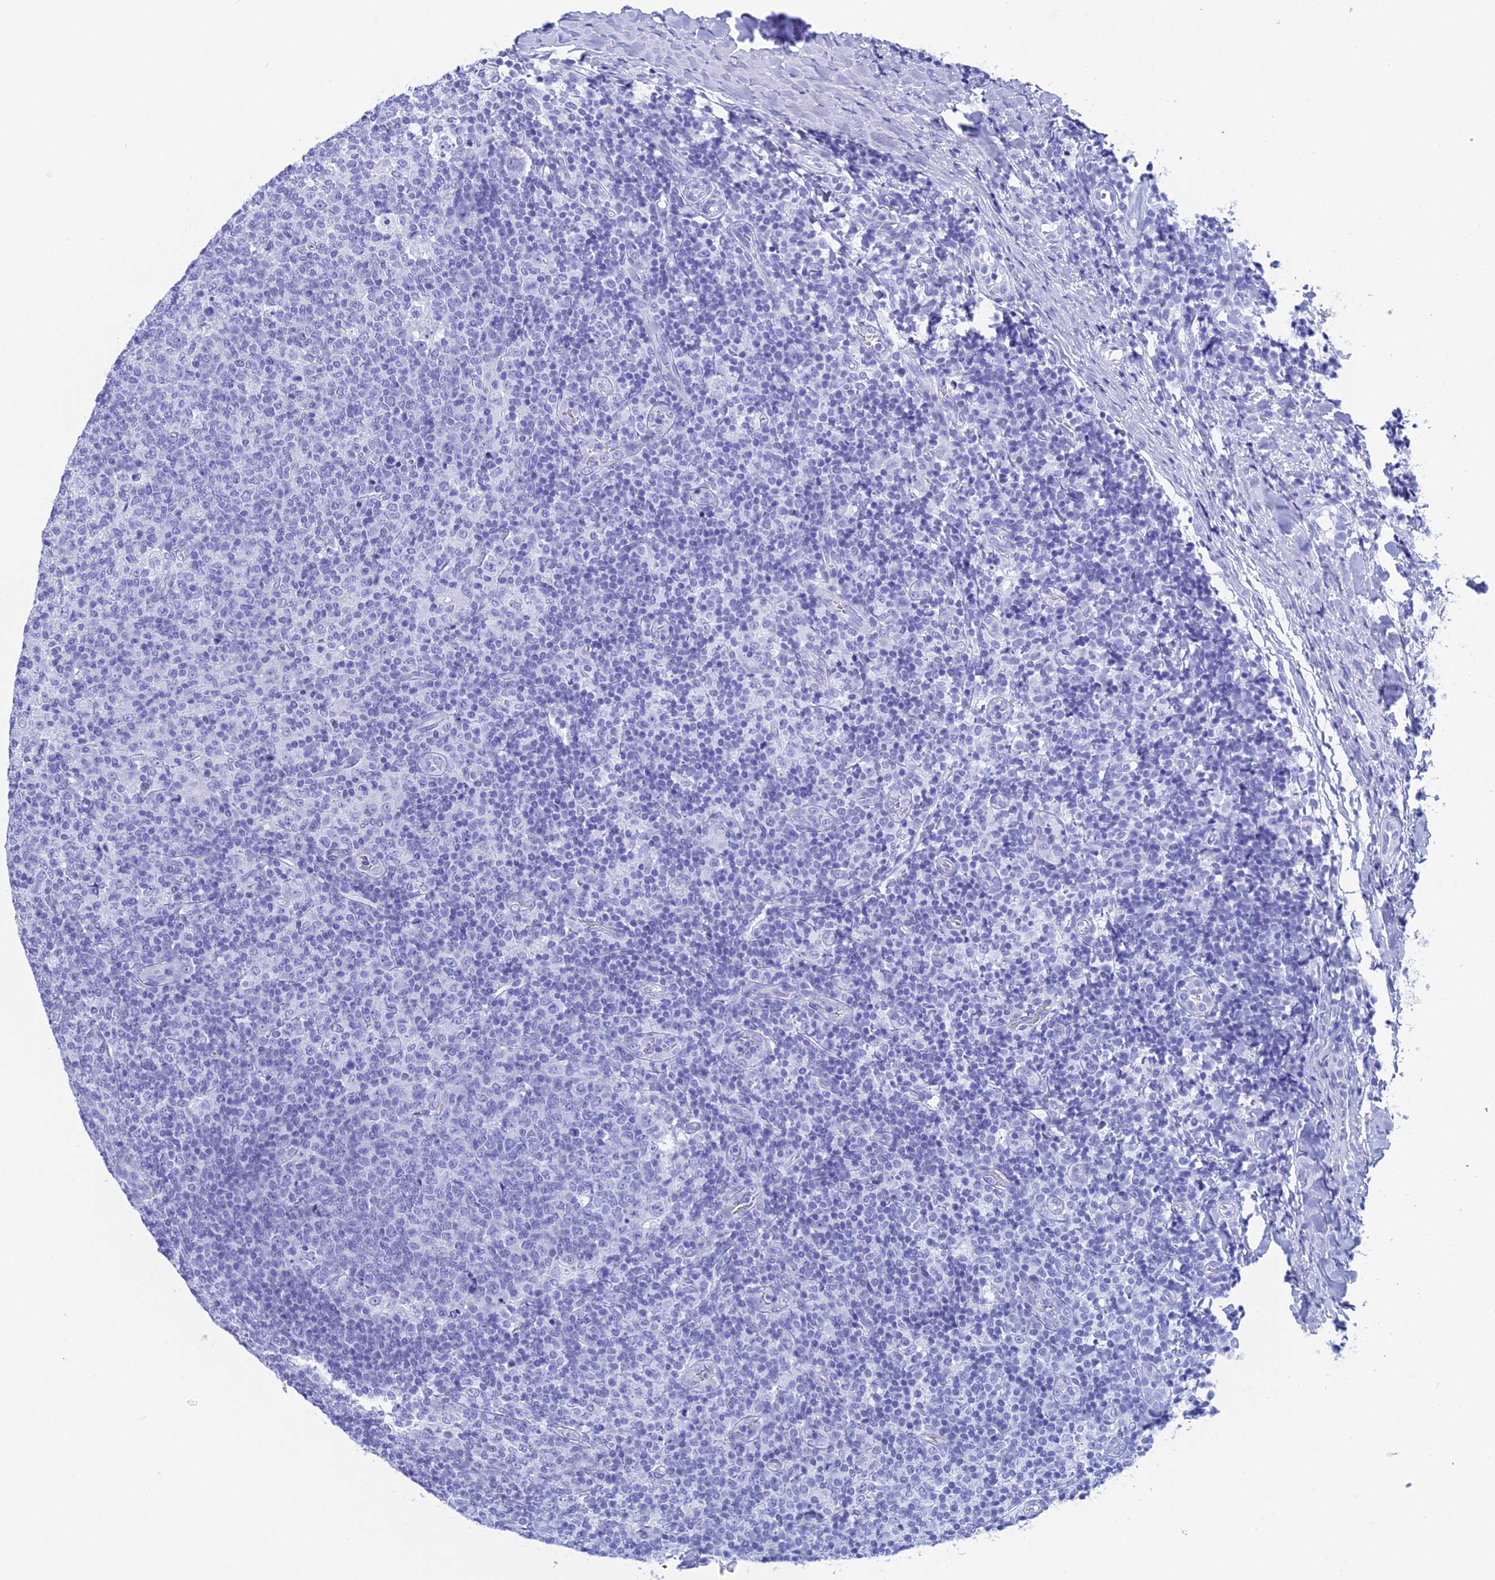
{"staining": {"intensity": "negative", "quantity": "none", "location": "none"}, "tissue": "tonsil", "cell_type": "Germinal center cells", "image_type": "normal", "snomed": [{"axis": "morphology", "description": "Normal tissue, NOS"}, {"axis": "topography", "description": "Tonsil"}], "caption": "High power microscopy histopathology image of an IHC photomicrograph of benign tonsil, revealing no significant staining in germinal center cells. Nuclei are stained in blue.", "gene": "TEX101", "patient": {"sex": "female", "age": 19}}